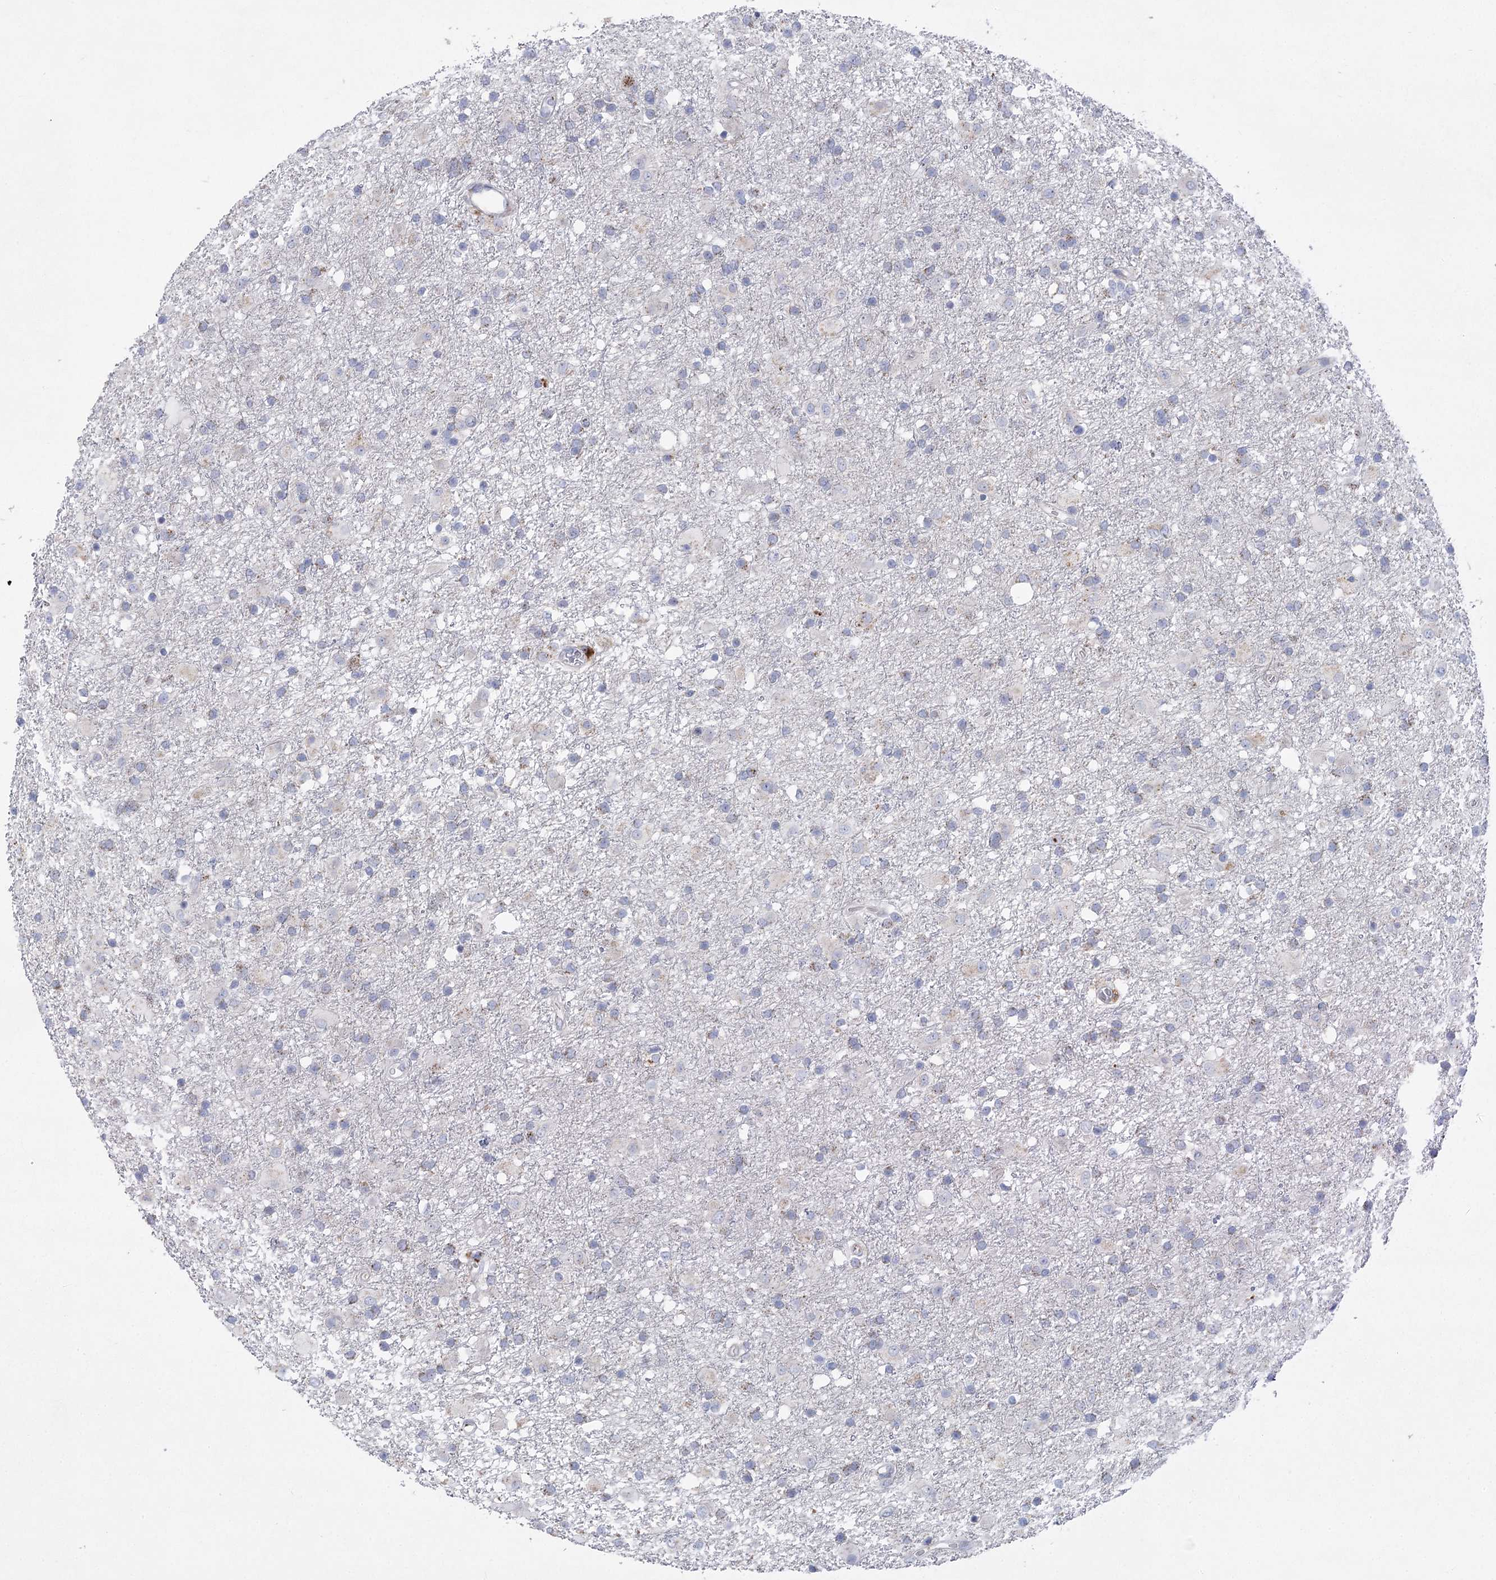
{"staining": {"intensity": "negative", "quantity": "none", "location": "none"}, "tissue": "glioma", "cell_type": "Tumor cells", "image_type": "cancer", "snomed": [{"axis": "morphology", "description": "Glioma, malignant, Low grade"}, {"axis": "topography", "description": "Brain"}], "caption": "Immunohistochemical staining of human glioma exhibits no significant expression in tumor cells.", "gene": "NME7", "patient": {"sex": "male", "age": 65}}